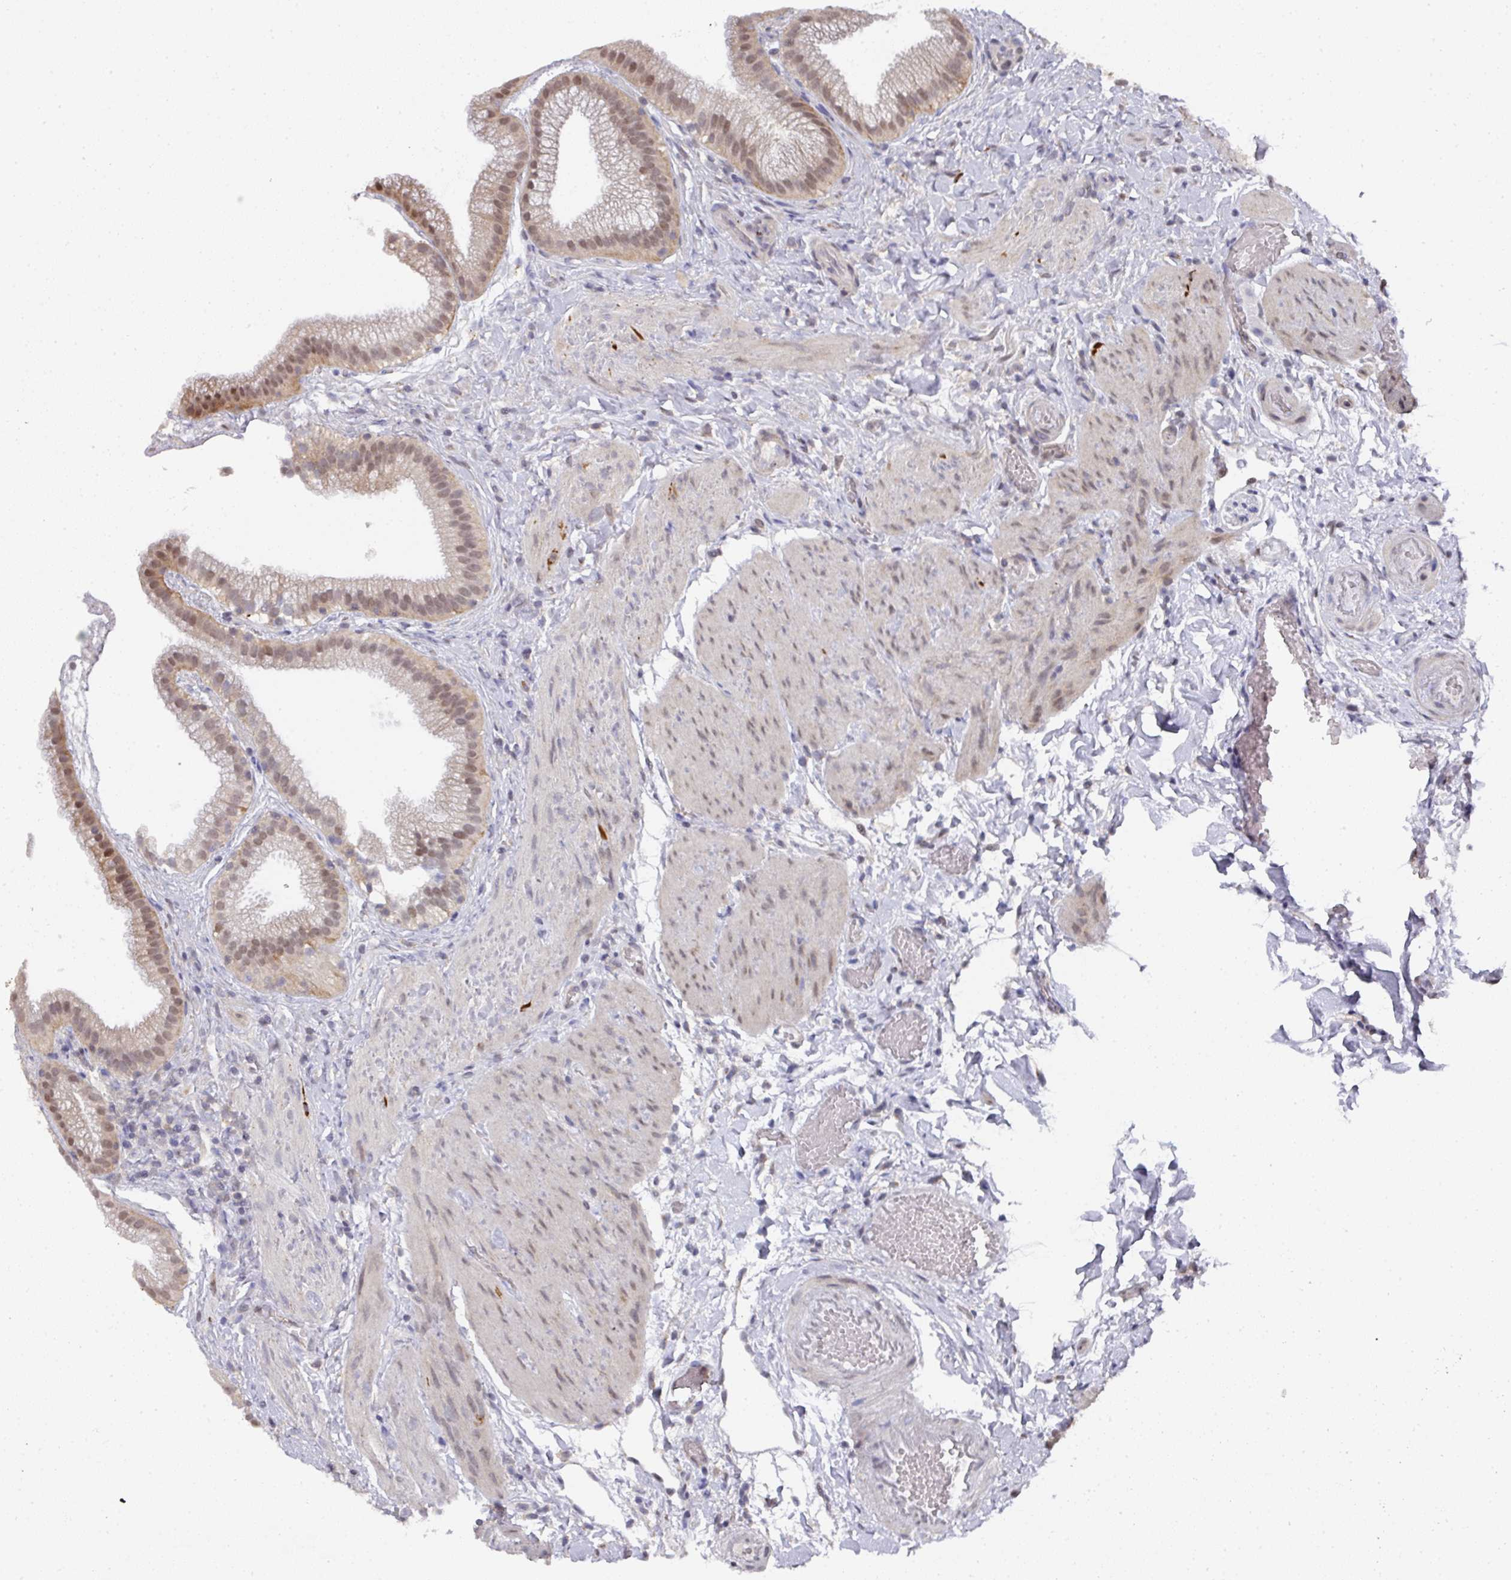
{"staining": {"intensity": "weak", "quantity": "25%-75%", "location": "cytoplasmic/membranous,nuclear"}, "tissue": "gallbladder", "cell_type": "Glandular cells", "image_type": "normal", "snomed": [{"axis": "morphology", "description": "Normal tissue, NOS"}, {"axis": "topography", "description": "Gallbladder"}], "caption": "Immunohistochemistry micrograph of unremarkable gallbladder: human gallbladder stained using IHC exhibits low levels of weak protein expression localized specifically in the cytoplasmic/membranous,nuclear of glandular cells, appearing as a cytoplasmic/membranous,nuclear brown color.", "gene": "C18orf25", "patient": {"sex": "female", "age": 63}}